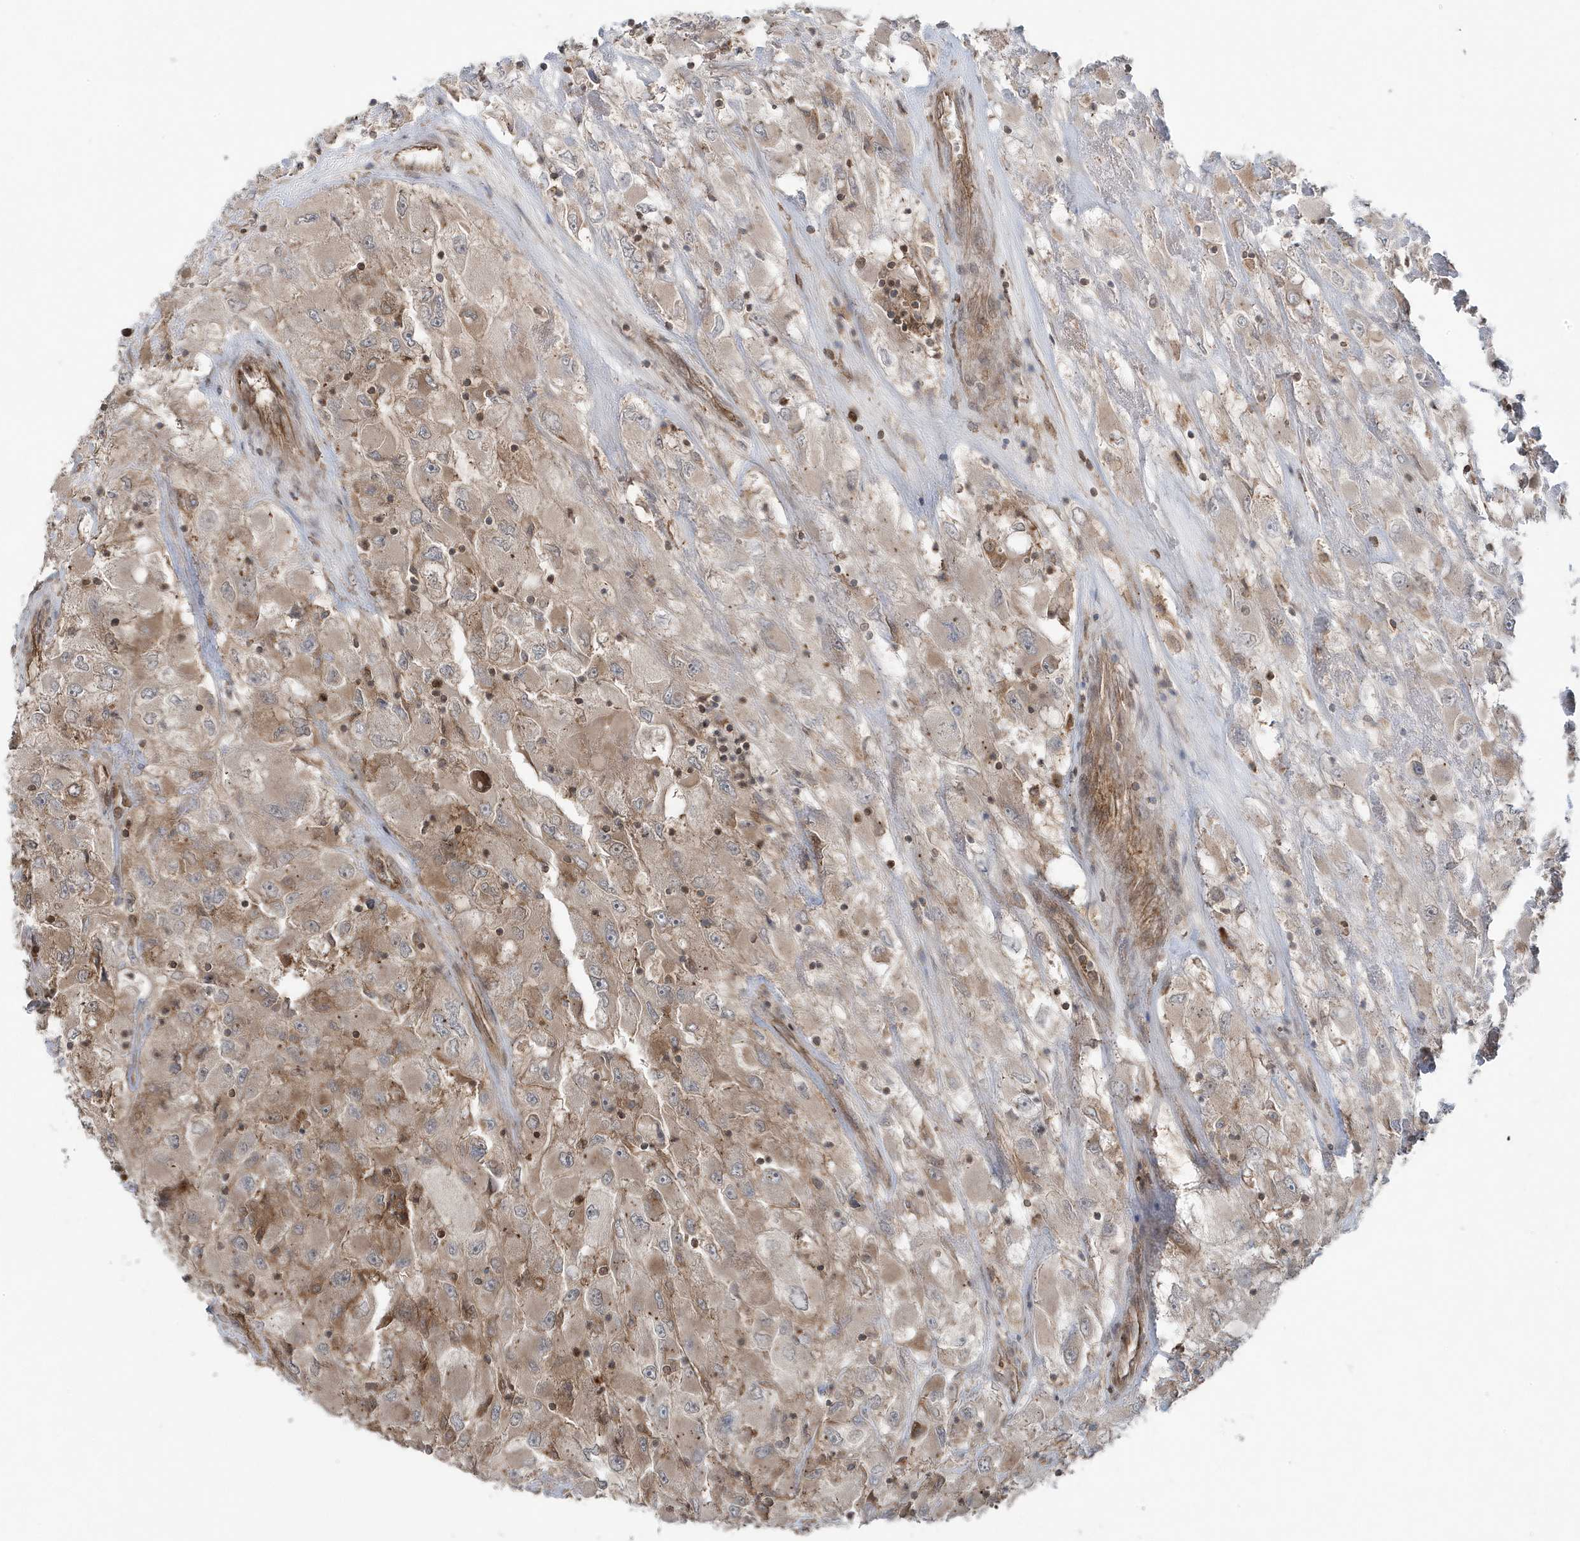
{"staining": {"intensity": "weak", "quantity": ">75%", "location": "cytoplasmic/membranous"}, "tissue": "renal cancer", "cell_type": "Tumor cells", "image_type": "cancer", "snomed": [{"axis": "morphology", "description": "Adenocarcinoma, NOS"}, {"axis": "topography", "description": "Kidney"}], "caption": "IHC photomicrograph of neoplastic tissue: human renal cancer stained using immunohistochemistry shows low levels of weak protein expression localized specifically in the cytoplasmic/membranous of tumor cells, appearing as a cytoplasmic/membranous brown color.", "gene": "MAPK1IP1L", "patient": {"sex": "female", "age": 52}}